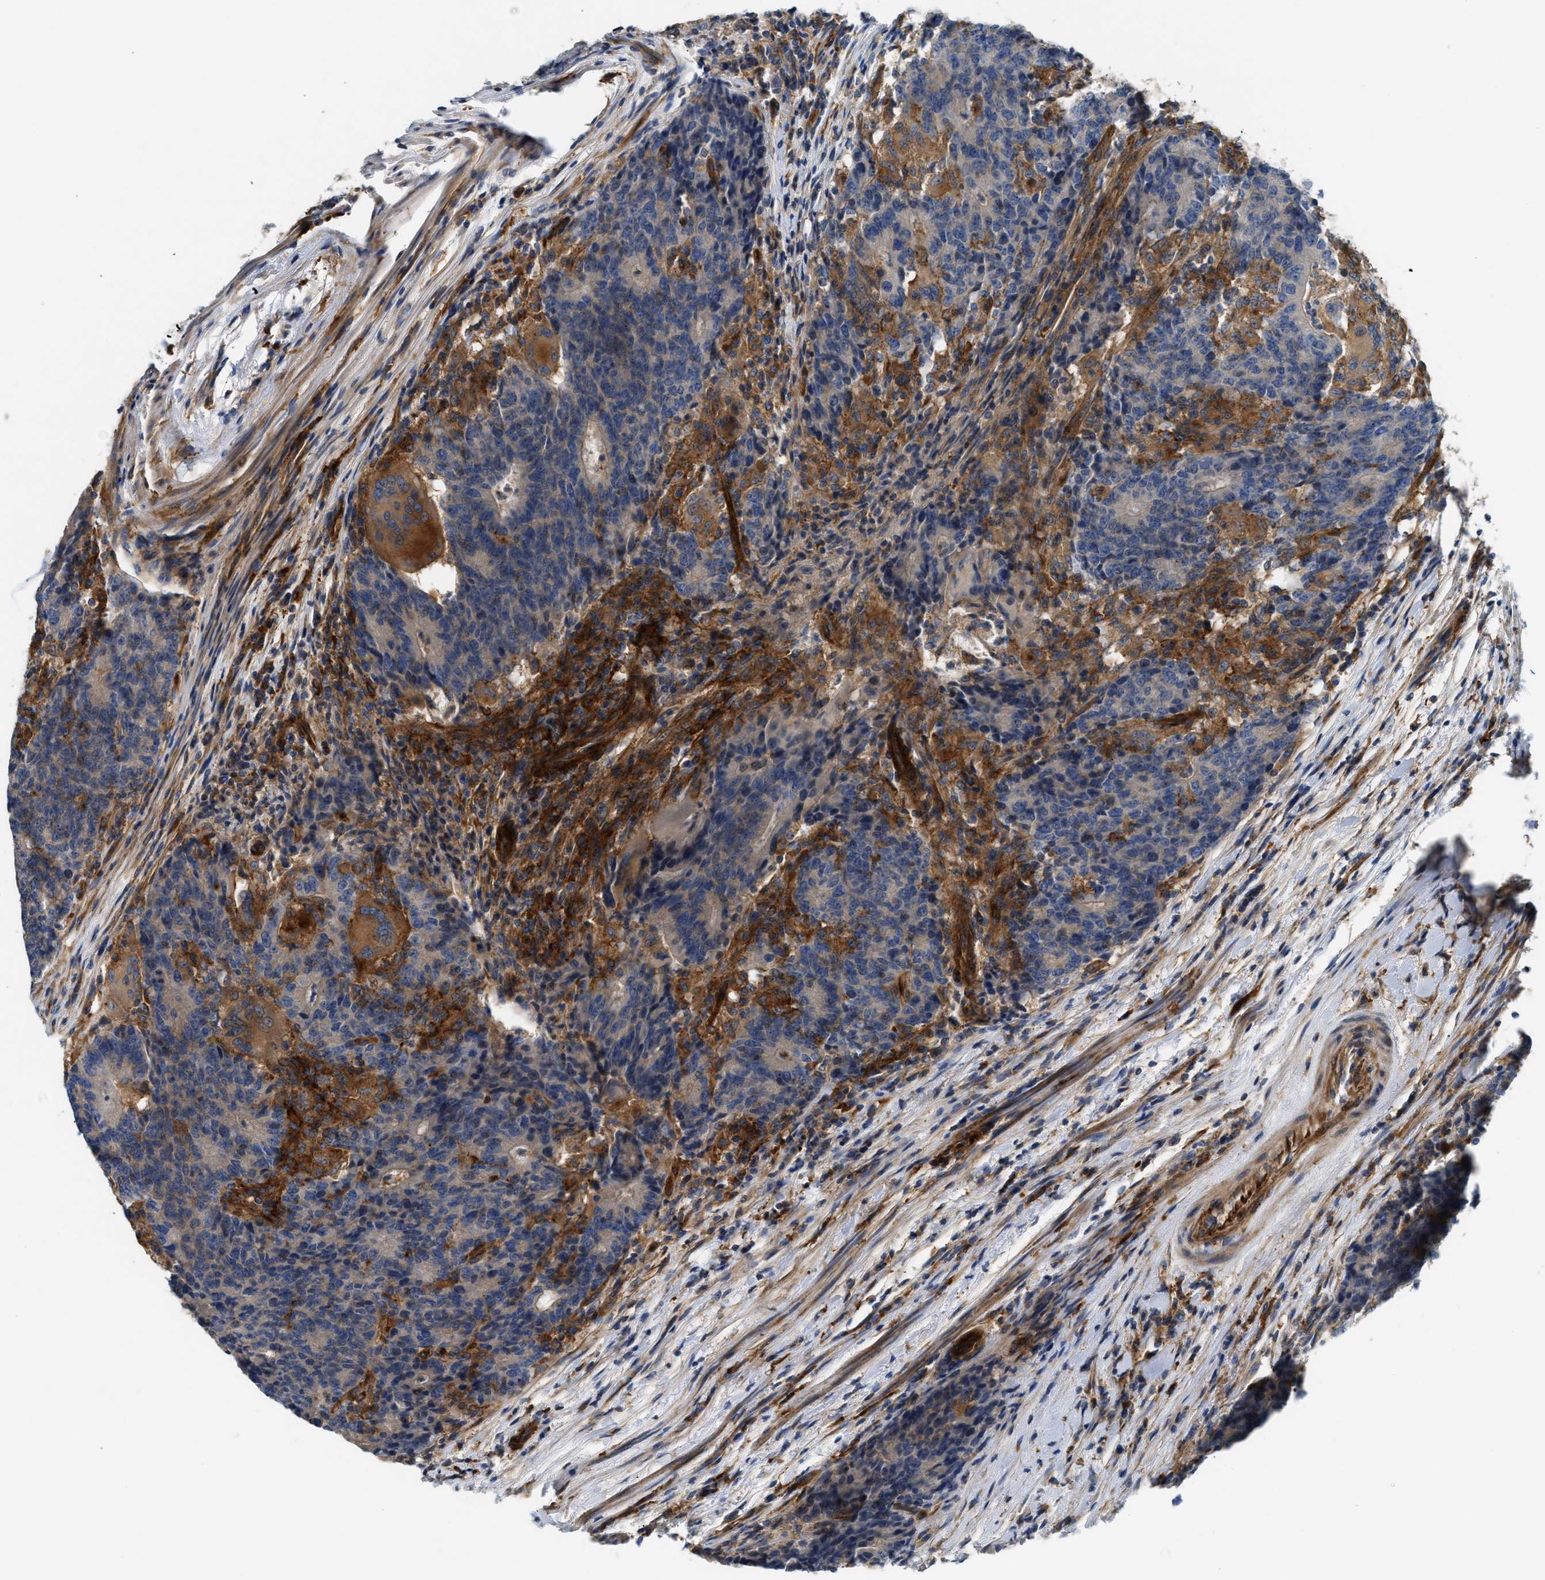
{"staining": {"intensity": "negative", "quantity": "none", "location": "none"}, "tissue": "colorectal cancer", "cell_type": "Tumor cells", "image_type": "cancer", "snomed": [{"axis": "morphology", "description": "Normal tissue, NOS"}, {"axis": "morphology", "description": "Adenocarcinoma, NOS"}, {"axis": "topography", "description": "Colon"}], "caption": "Protein analysis of adenocarcinoma (colorectal) reveals no significant expression in tumor cells. The staining was performed using DAB (3,3'-diaminobenzidine) to visualize the protein expression in brown, while the nuclei were stained in blue with hematoxylin (Magnification: 20x).", "gene": "NSUN7", "patient": {"sex": "female", "age": 75}}